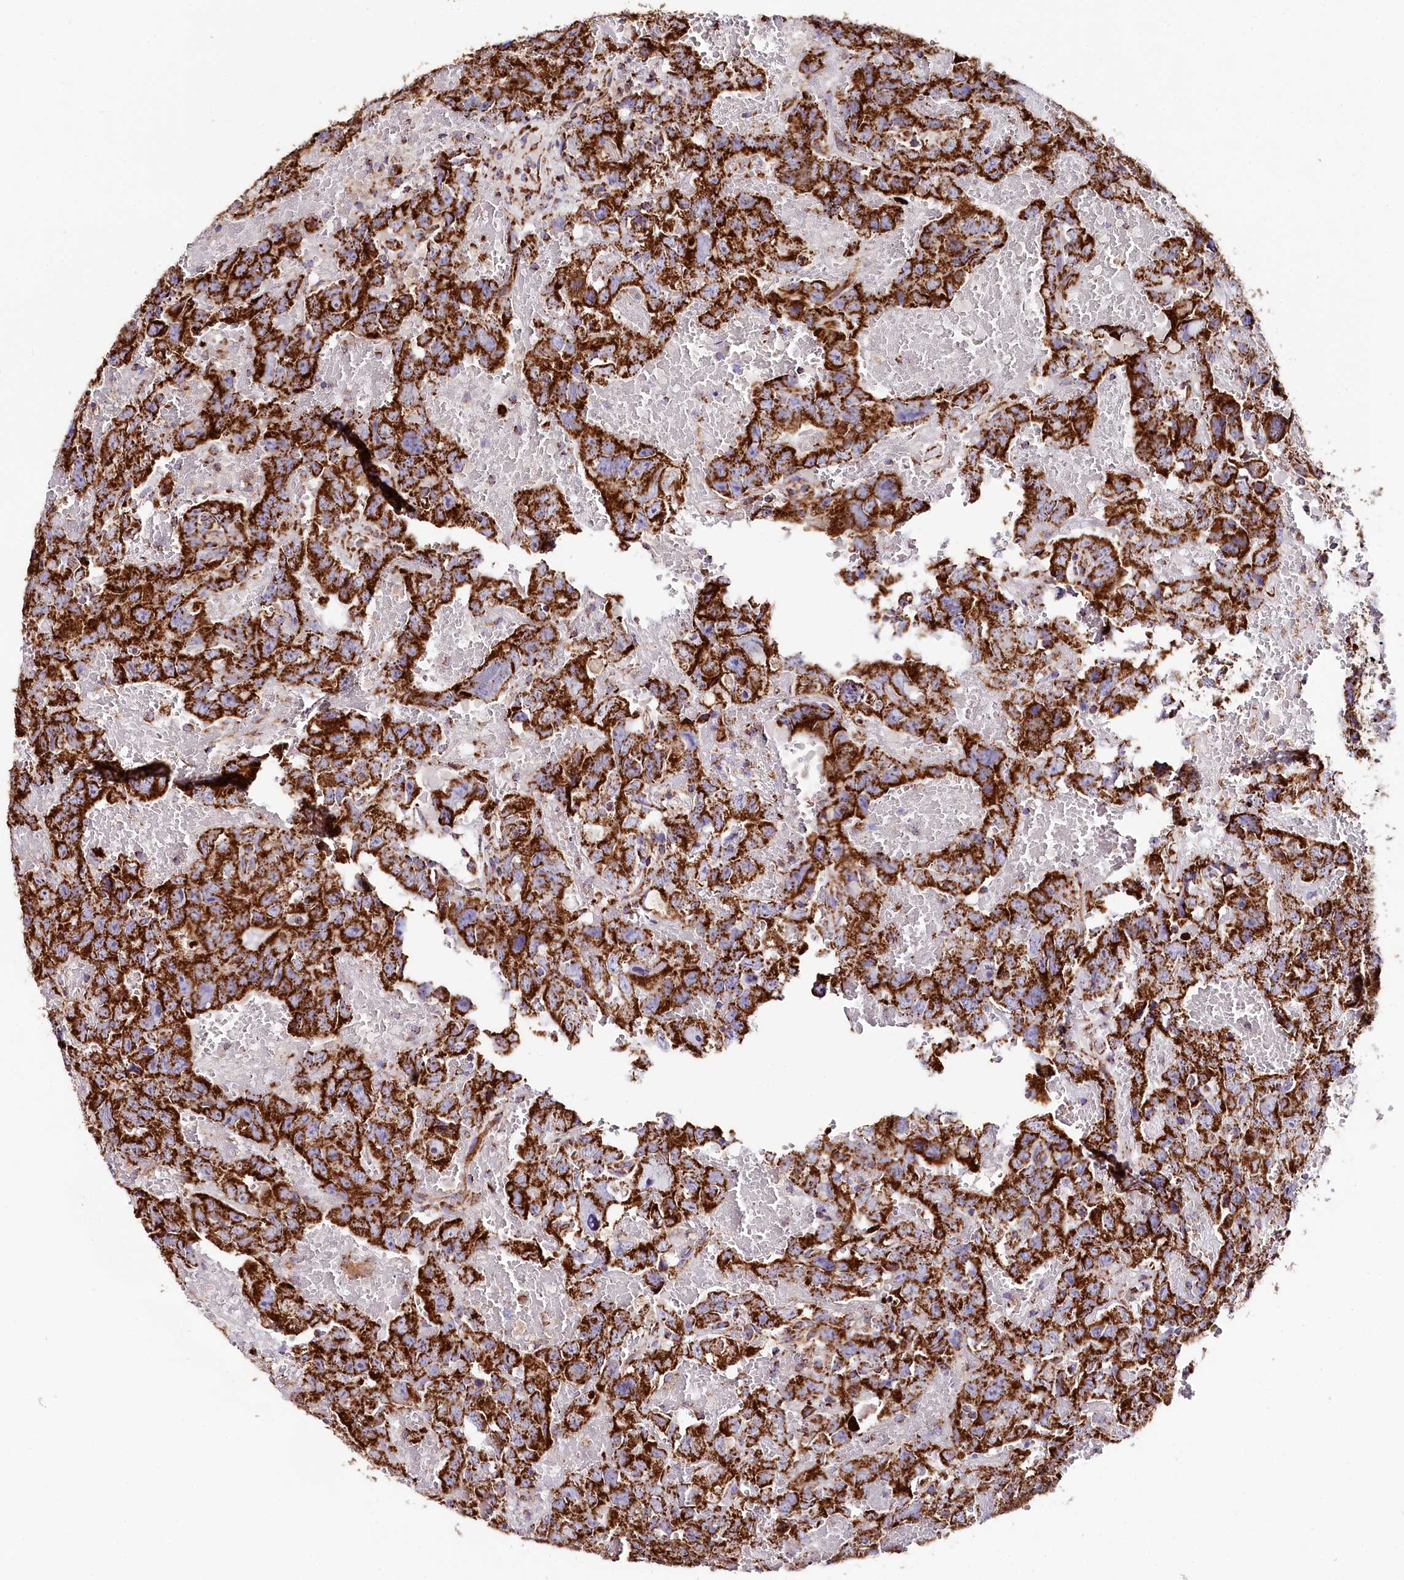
{"staining": {"intensity": "strong", "quantity": ">75%", "location": "cytoplasmic/membranous"}, "tissue": "testis cancer", "cell_type": "Tumor cells", "image_type": "cancer", "snomed": [{"axis": "morphology", "description": "Carcinoma, Embryonal, NOS"}, {"axis": "topography", "description": "Testis"}], "caption": "Strong cytoplasmic/membranous protein staining is present in approximately >75% of tumor cells in testis cancer.", "gene": "APLP2", "patient": {"sex": "male", "age": 45}}